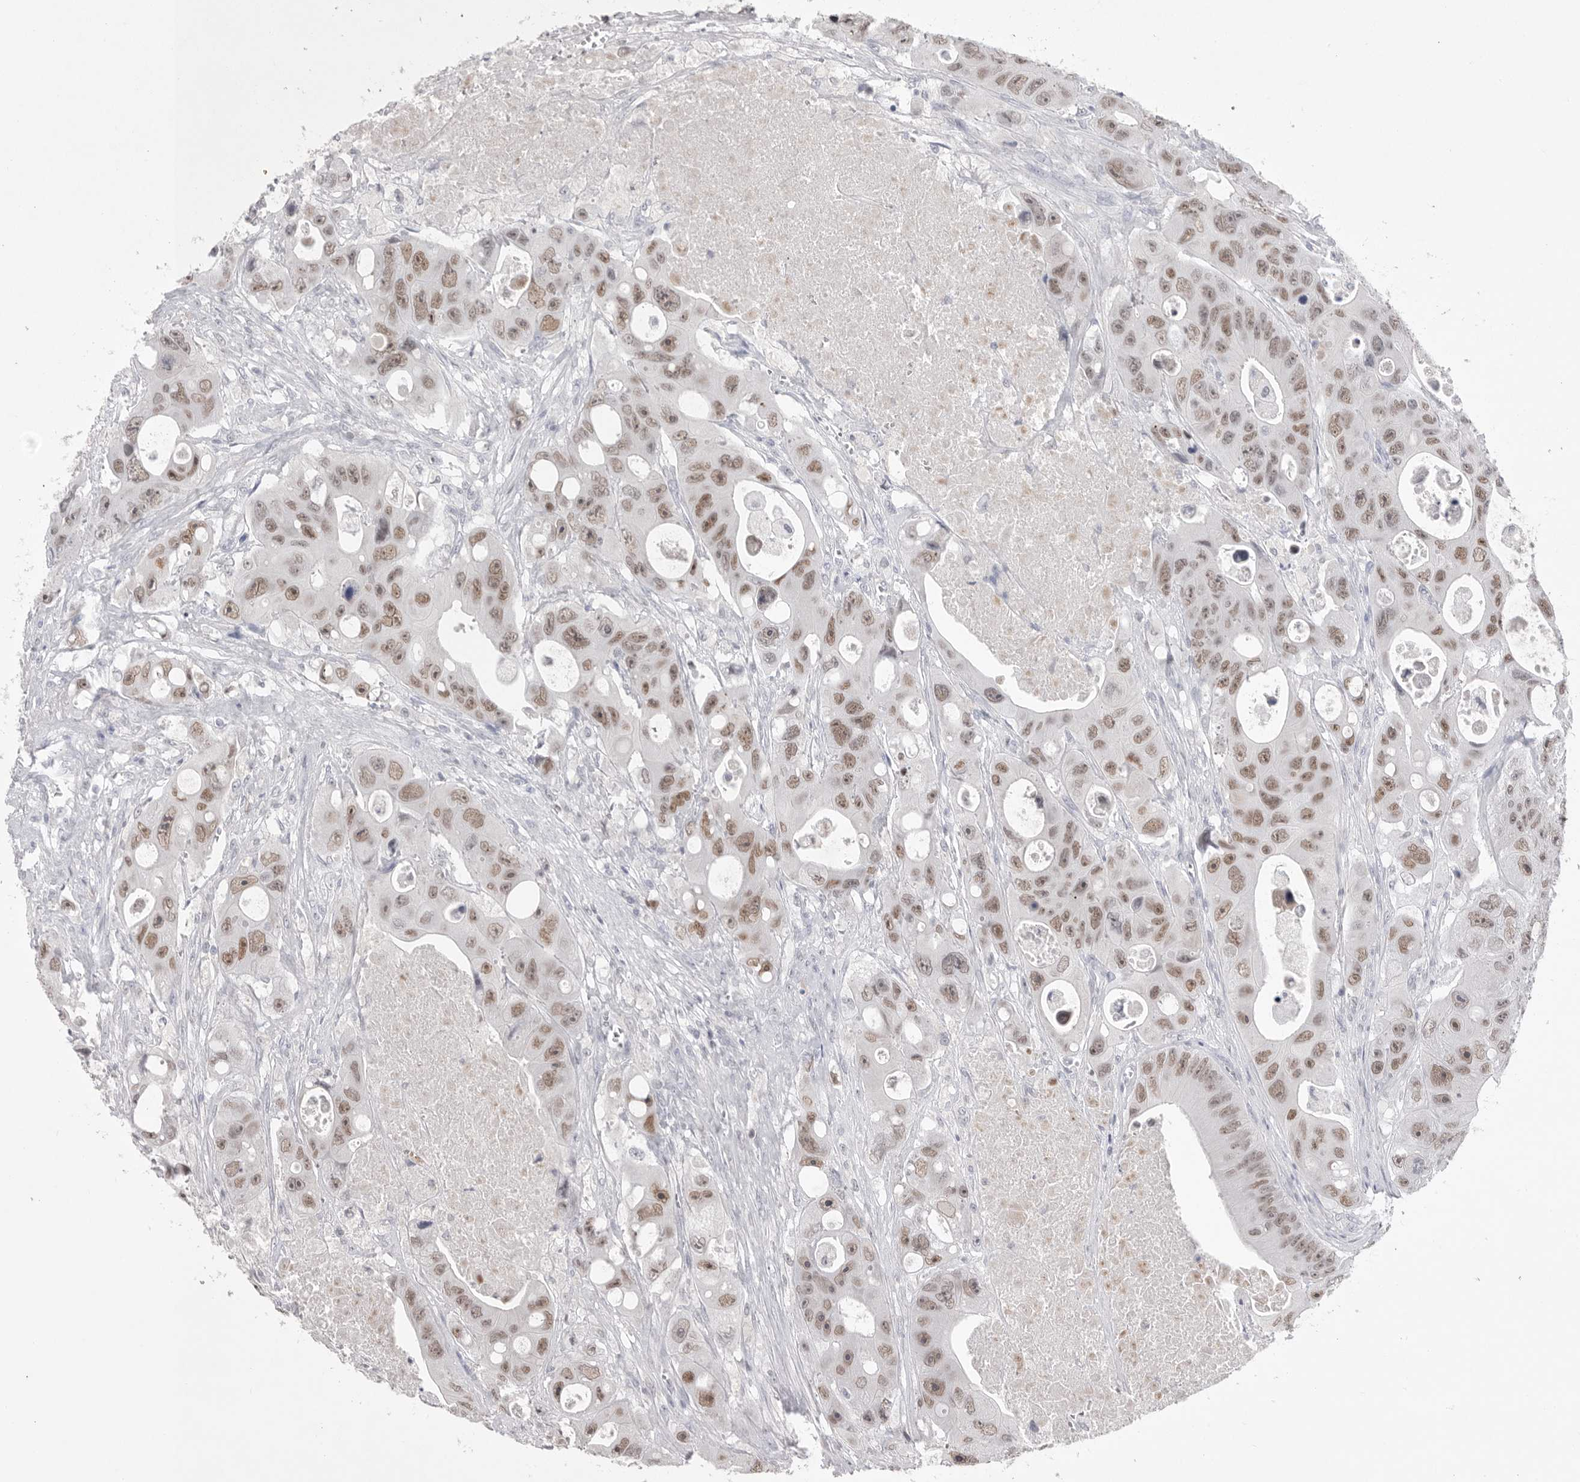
{"staining": {"intensity": "moderate", "quantity": ">75%", "location": "nuclear"}, "tissue": "colorectal cancer", "cell_type": "Tumor cells", "image_type": "cancer", "snomed": [{"axis": "morphology", "description": "Adenocarcinoma, NOS"}, {"axis": "topography", "description": "Colon"}], "caption": "Protein expression analysis of human adenocarcinoma (colorectal) reveals moderate nuclear expression in approximately >75% of tumor cells.", "gene": "ZBTB7B", "patient": {"sex": "female", "age": 46}}